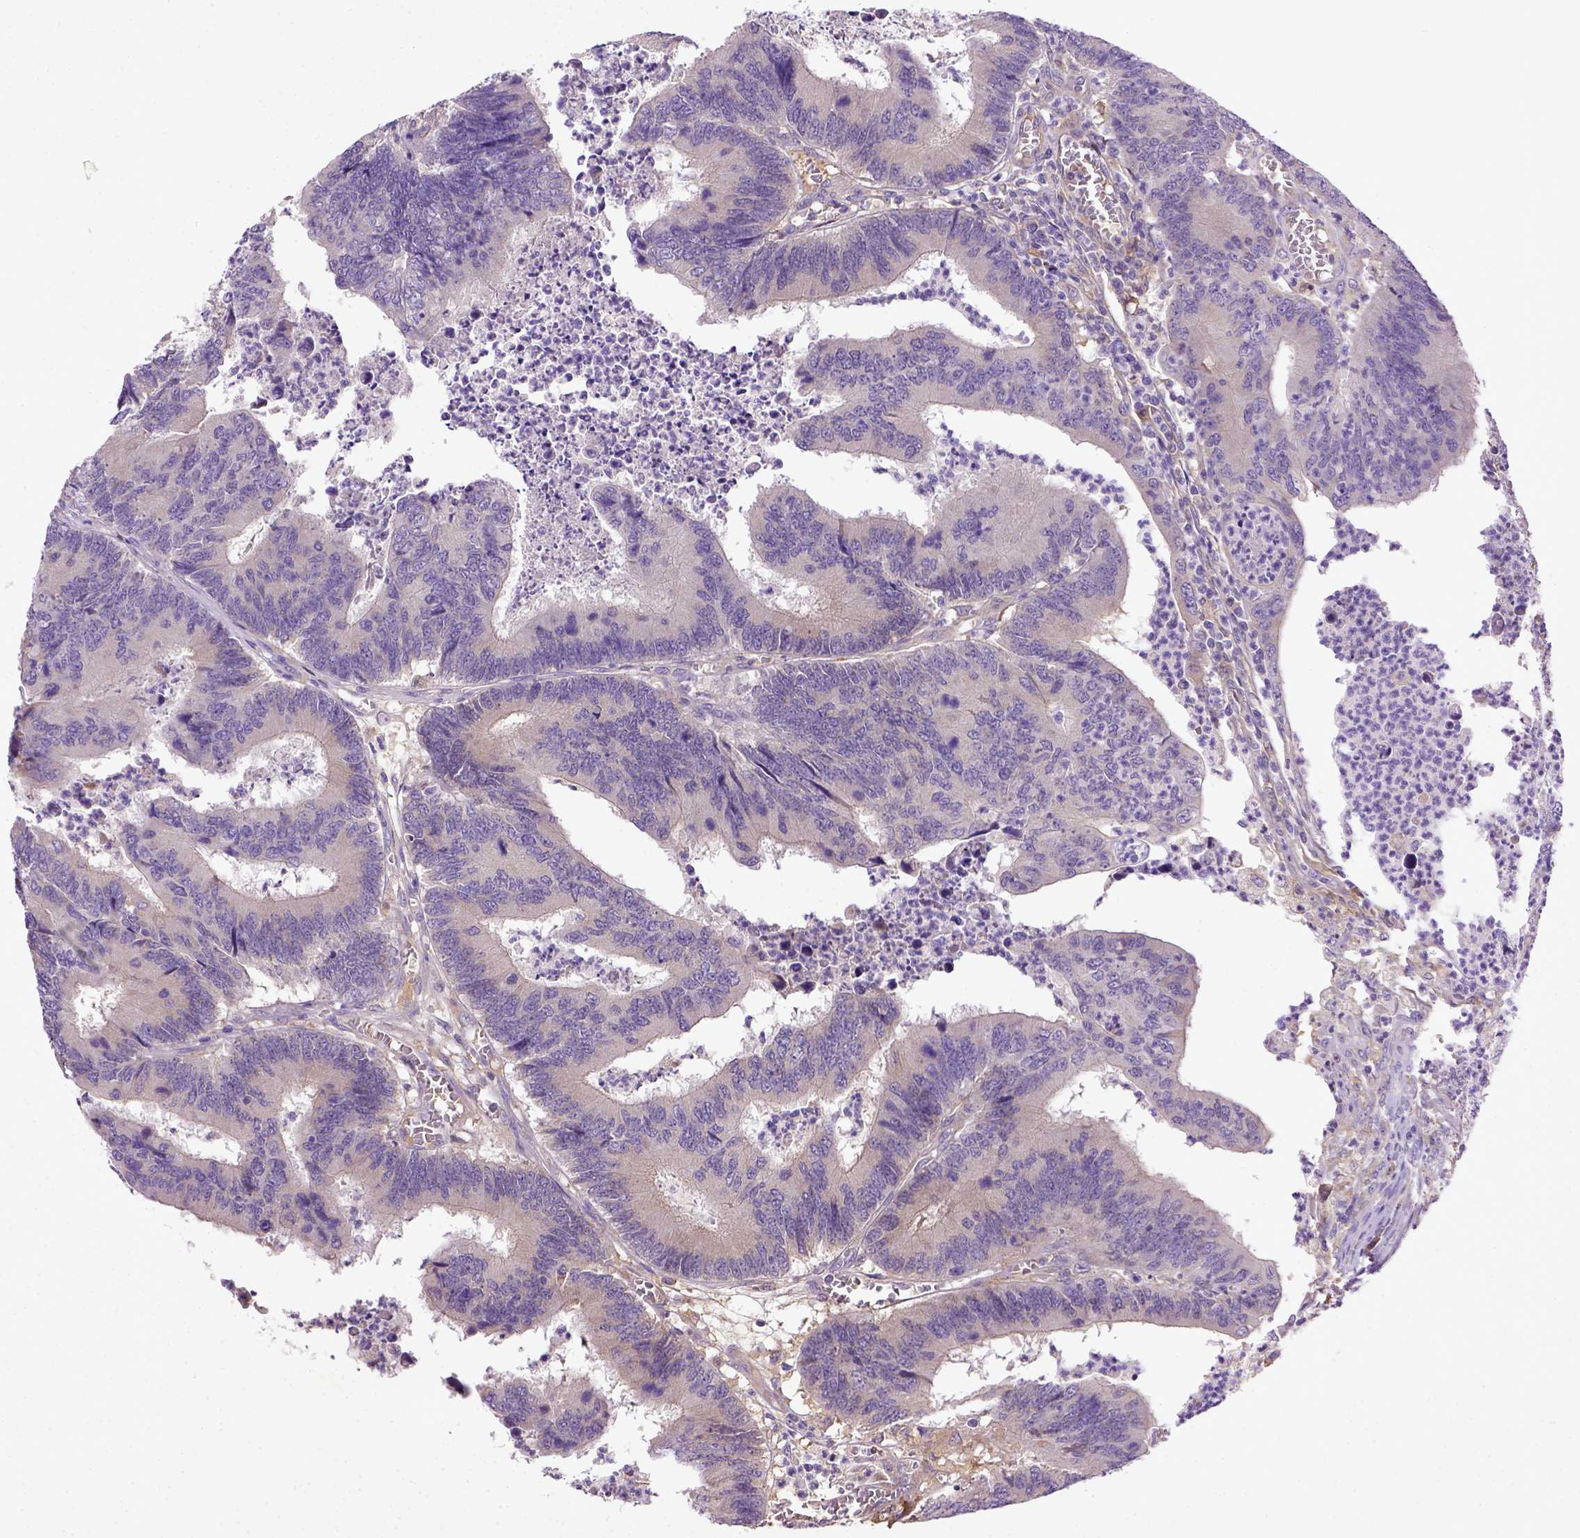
{"staining": {"intensity": "negative", "quantity": "none", "location": "none"}, "tissue": "colorectal cancer", "cell_type": "Tumor cells", "image_type": "cancer", "snomed": [{"axis": "morphology", "description": "Adenocarcinoma, NOS"}, {"axis": "topography", "description": "Colon"}], "caption": "DAB (3,3'-diaminobenzidine) immunohistochemical staining of human colorectal adenocarcinoma exhibits no significant positivity in tumor cells. (Stains: DAB (3,3'-diaminobenzidine) immunohistochemistry with hematoxylin counter stain, Microscopy: brightfield microscopy at high magnification).", "gene": "DEPDC1B", "patient": {"sex": "female", "age": 67}}